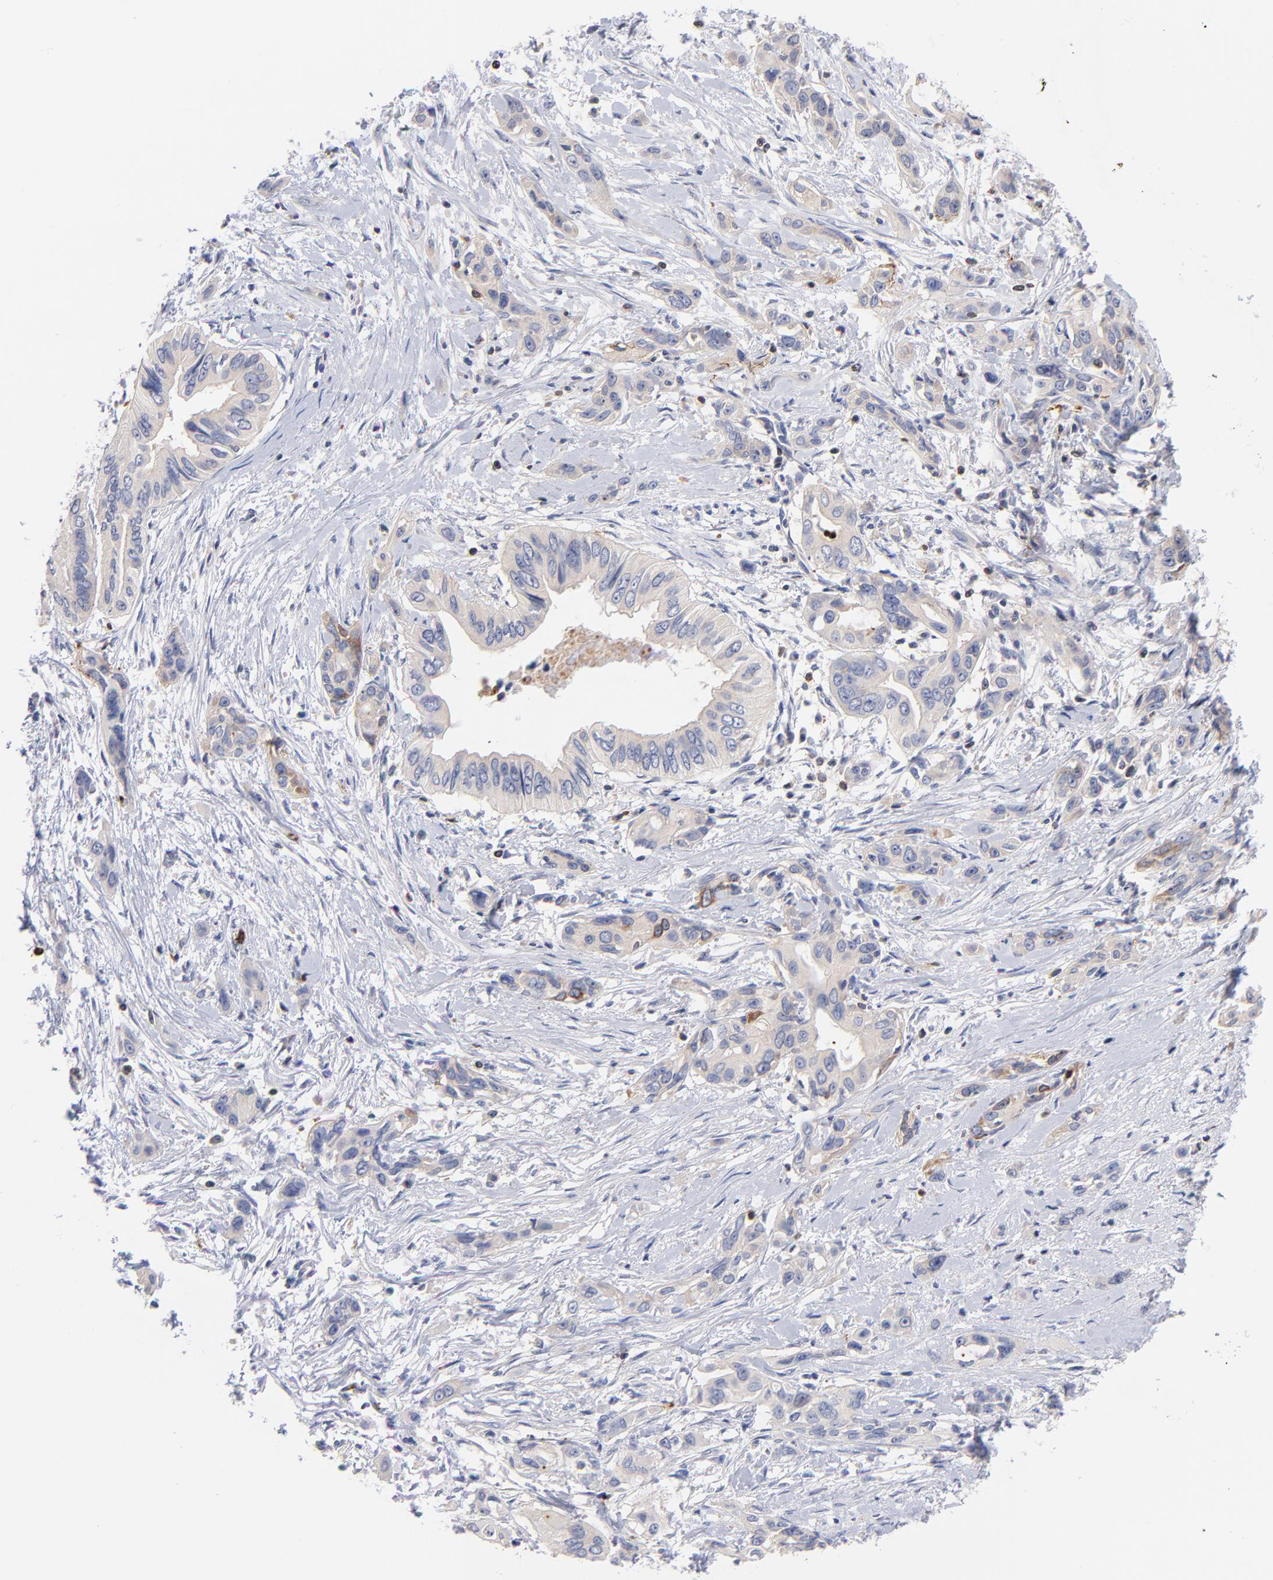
{"staining": {"intensity": "moderate", "quantity": "<25%", "location": "cytoplasmic/membranous"}, "tissue": "pancreatic cancer", "cell_type": "Tumor cells", "image_type": "cancer", "snomed": [{"axis": "morphology", "description": "Adenocarcinoma, NOS"}, {"axis": "topography", "description": "Pancreas"}], "caption": "Immunohistochemistry (DAB) staining of pancreatic adenocarcinoma reveals moderate cytoplasmic/membranous protein staining in about <25% of tumor cells. Using DAB (3,3'-diaminobenzidine) (brown) and hematoxylin (blue) stains, captured at high magnification using brightfield microscopy.", "gene": "KREMEN2", "patient": {"sex": "female", "age": 60}}